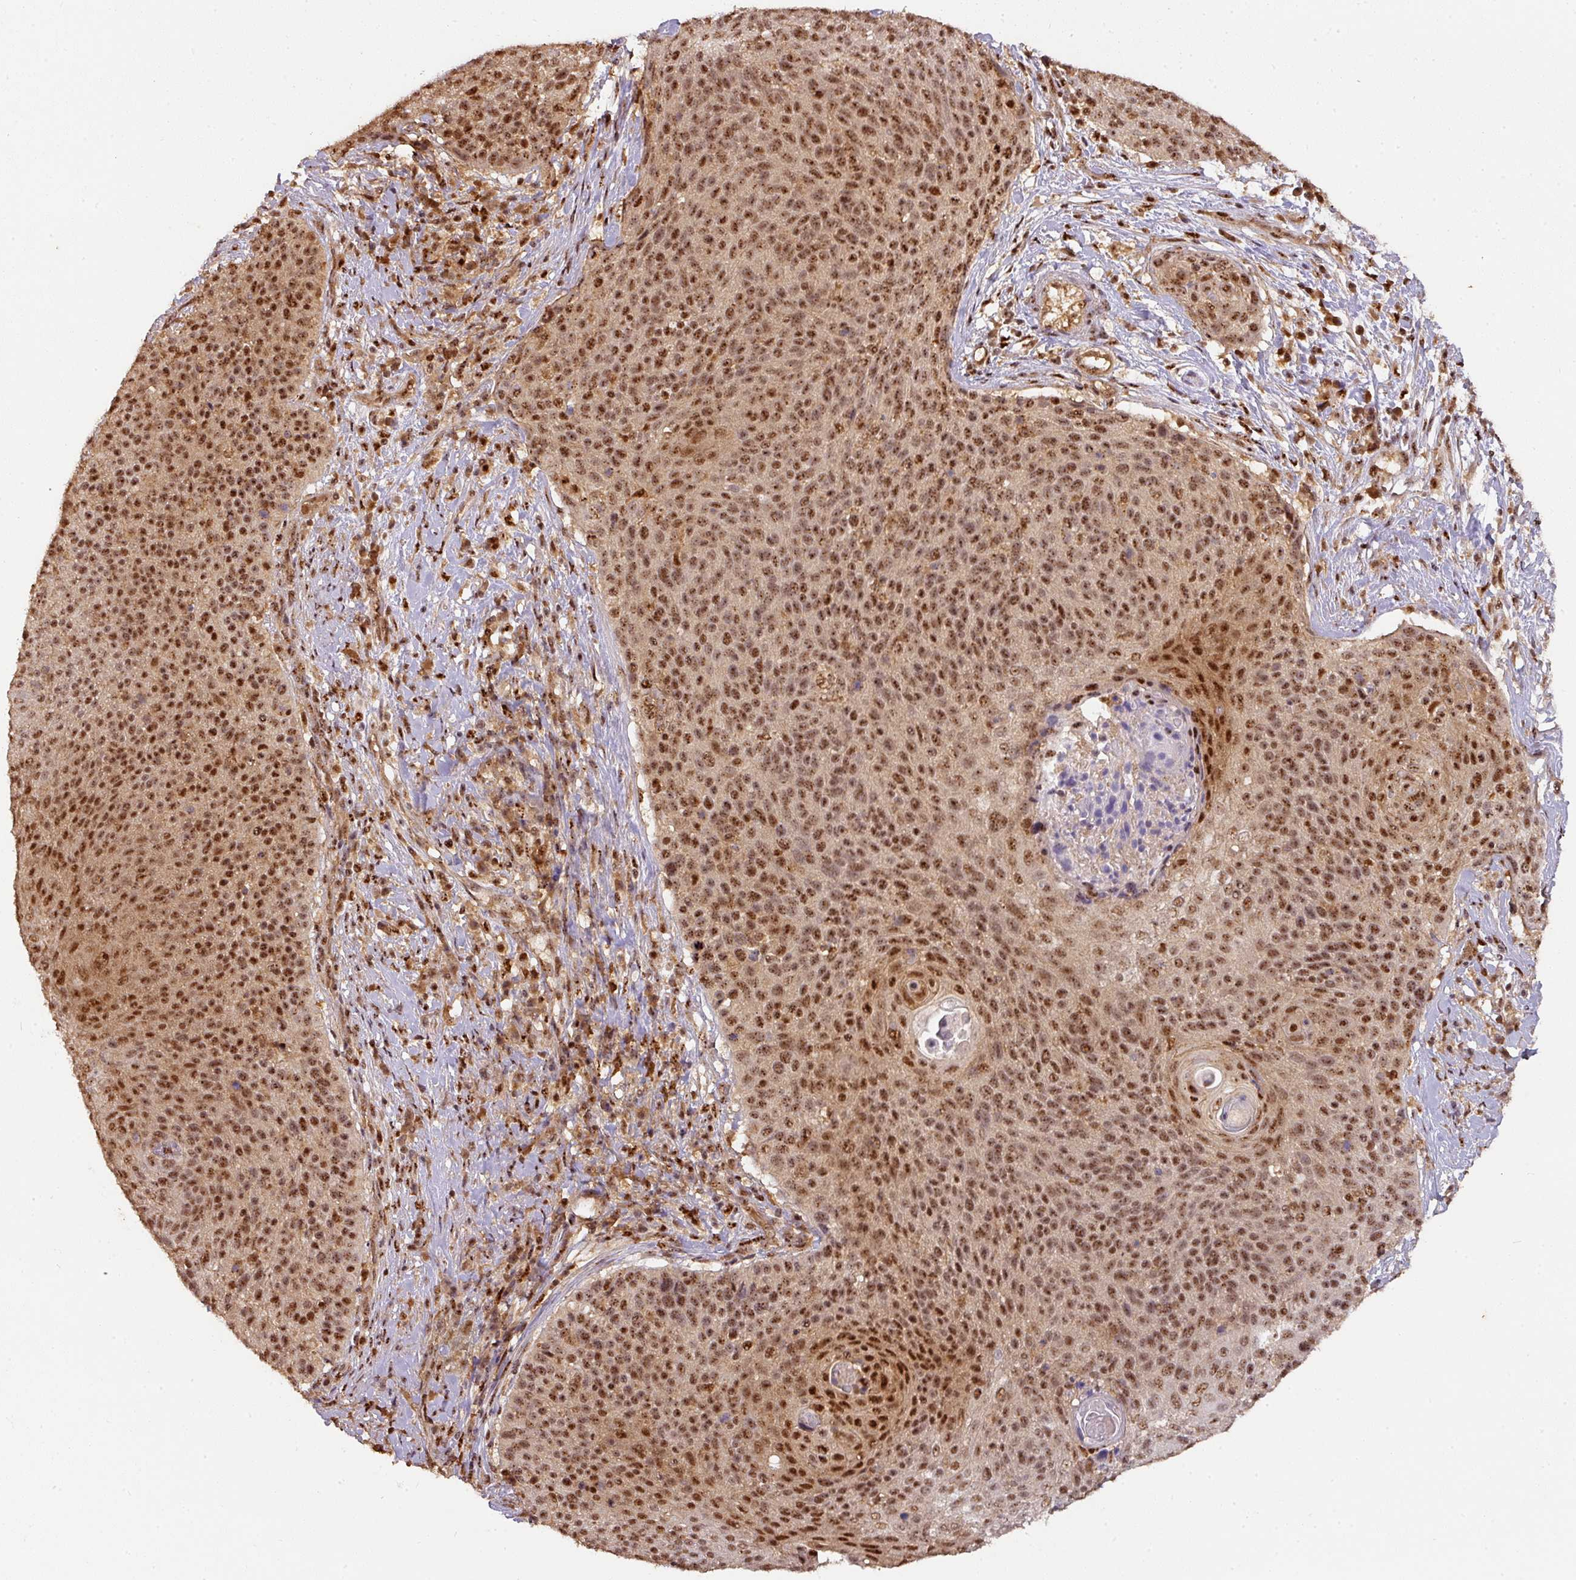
{"staining": {"intensity": "strong", "quantity": "25%-75%", "location": "cytoplasmic/membranous,nuclear"}, "tissue": "cervical cancer", "cell_type": "Tumor cells", "image_type": "cancer", "snomed": [{"axis": "morphology", "description": "Squamous cell carcinoma, NOS"}, {"axis": "topography", "description": "Cervix"}], "caption": "Immunohistochemical staining of human cervical cancer shows high levels of strong cytoplasmic/membranous and nuclear protein positivity in approximately 25%-75% of tumor cells.", "gene": "RANBP9", "patient": {"sex": "female", "age": 31}}